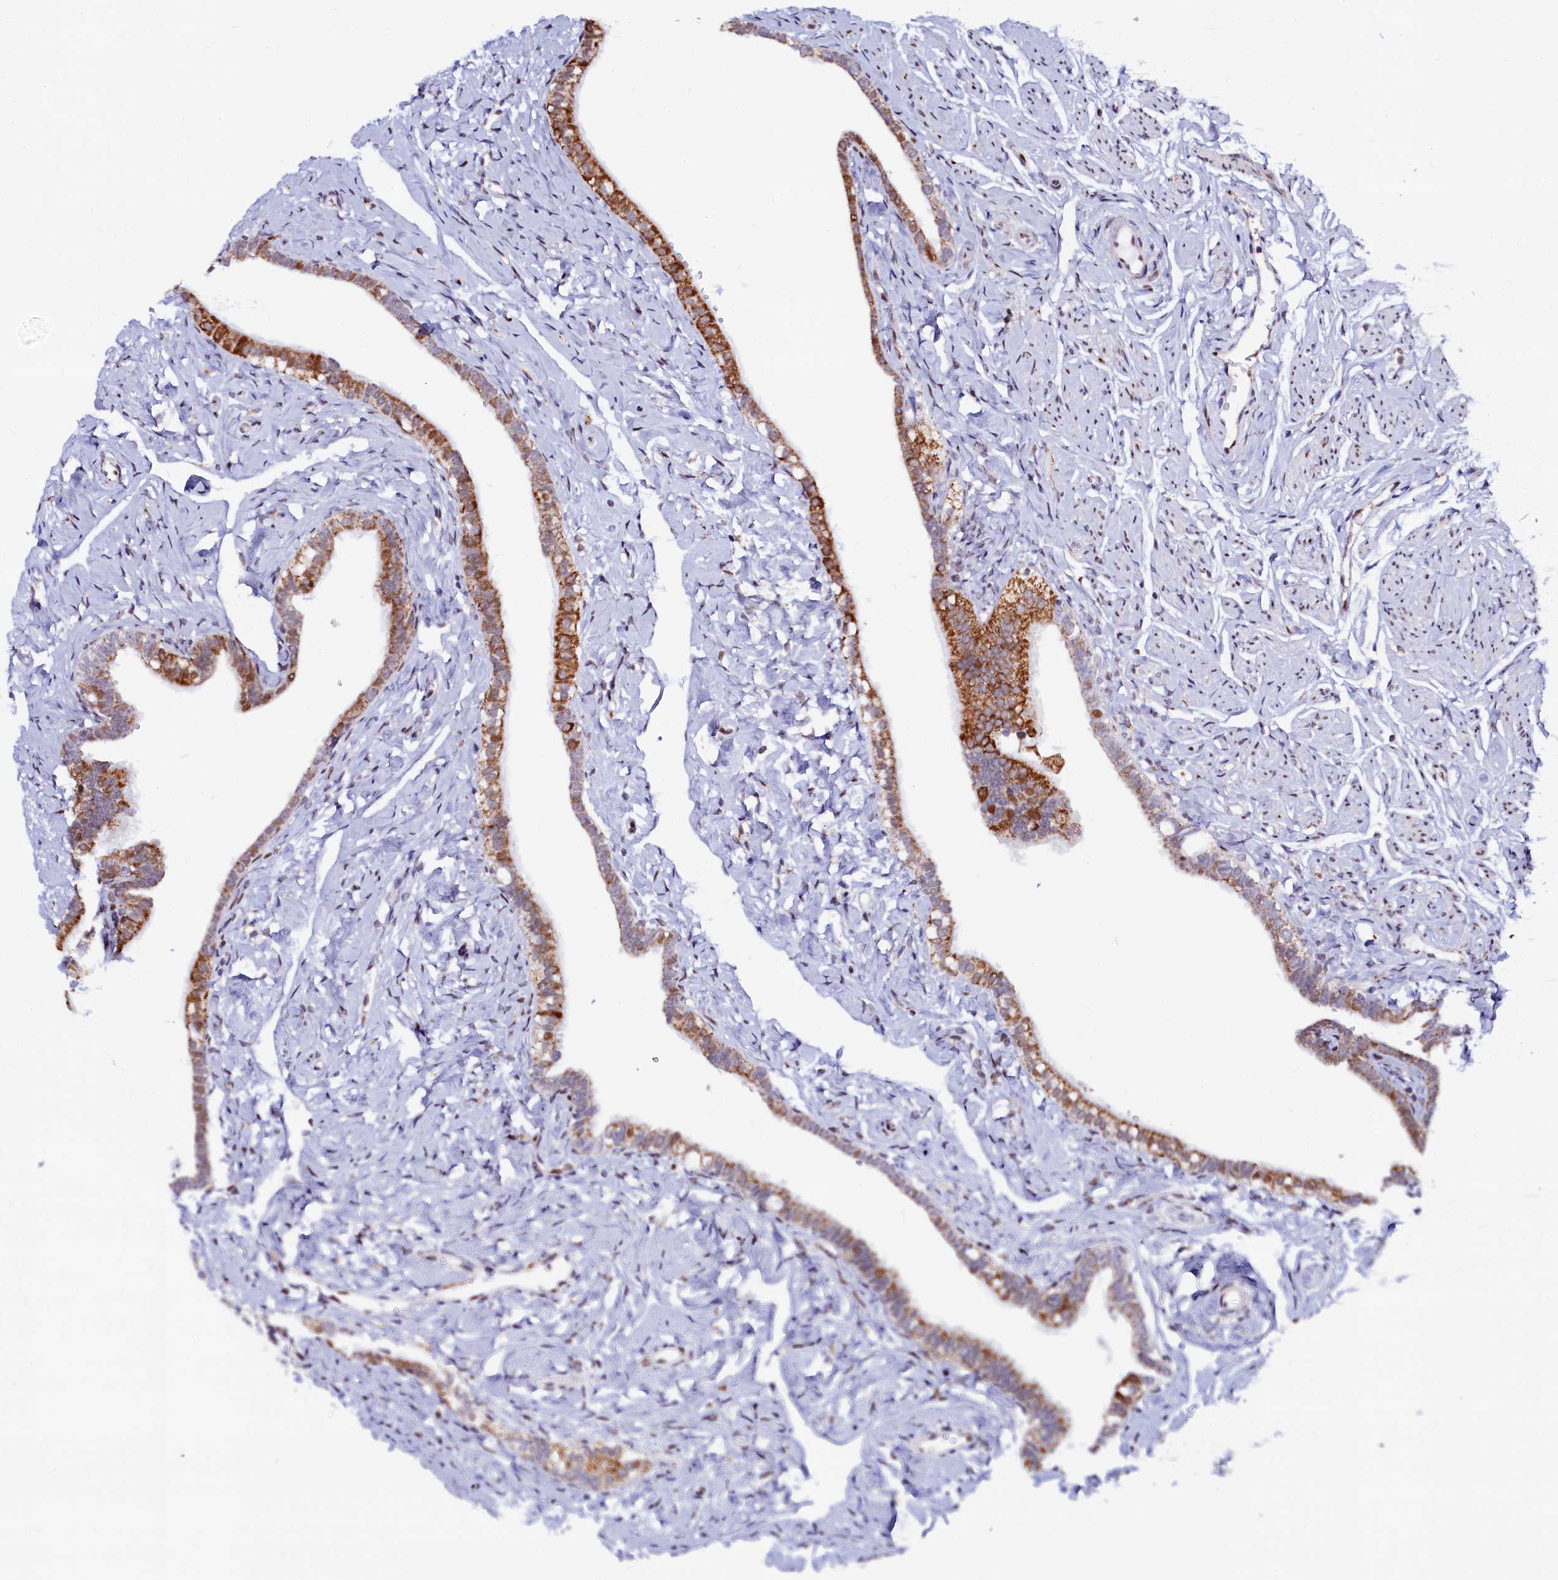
{"staining": {"intensity": "moderate", "quantity": ">75%", "location": "cytoplasmic/membranous"}, "tissue": "fallopian tube", "cell_type": "Glandular cells", "image_type": "normal", "snomed": [{"axis": "morphology", "description": "Normal tissue, NOS"}, {"axis": "topography", "description": "Fallopian tube"}], "caption": "Immunohistochemical staining of unremarkable human fallopian tube exhibits medium levels of moderate cytoplasmic/membranous staining in about >75% of glandular cells.", "gene": "HDGFL3", "patient": {"sex": "female", "age": 66}}